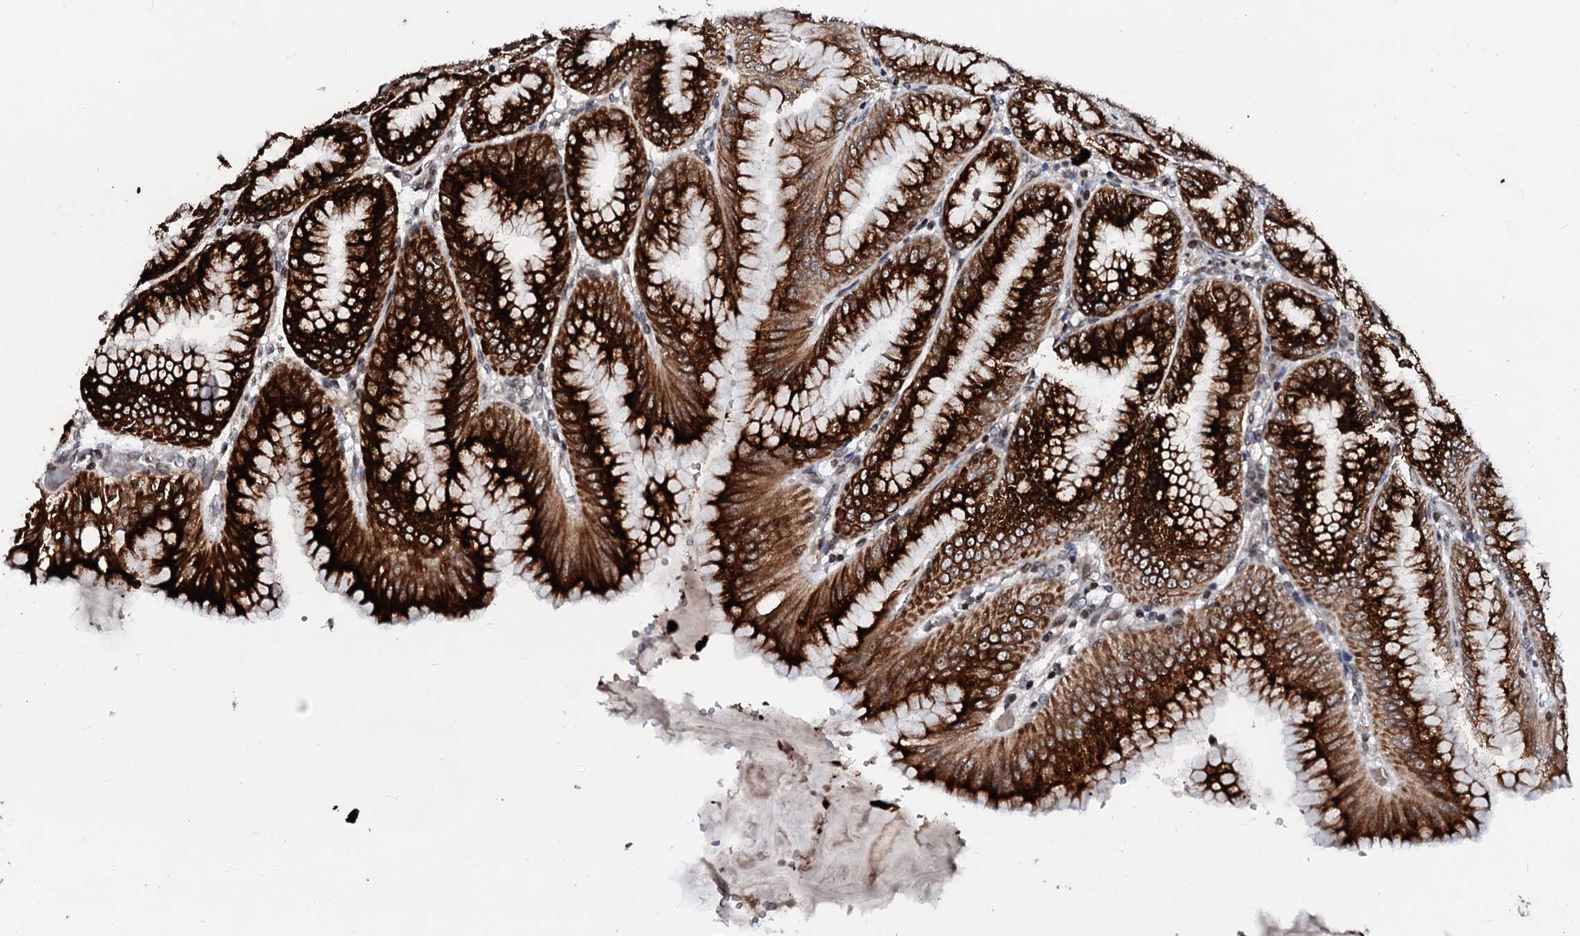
{"staining": {"intensity": "strong", "quantity": ">75%", "location": "cytoplasmic/membranous"}, "tissue": "stomach", "cell_type": "Glandular cells", "image_type": "normal", "snomed": [{"axis": "morphology", "description": "Normal tissue, NOS"}, {"axis": "topography", "description": "Stomach, lower"}], "caption": "Immunohistochemical staining of unremarkable stomach exhibits high levels of strong cytoplasmic/membranous expression in about >75% of glandular cells.", "gene": "LSM11", "patient": {"sex": "male", "age": 71}}